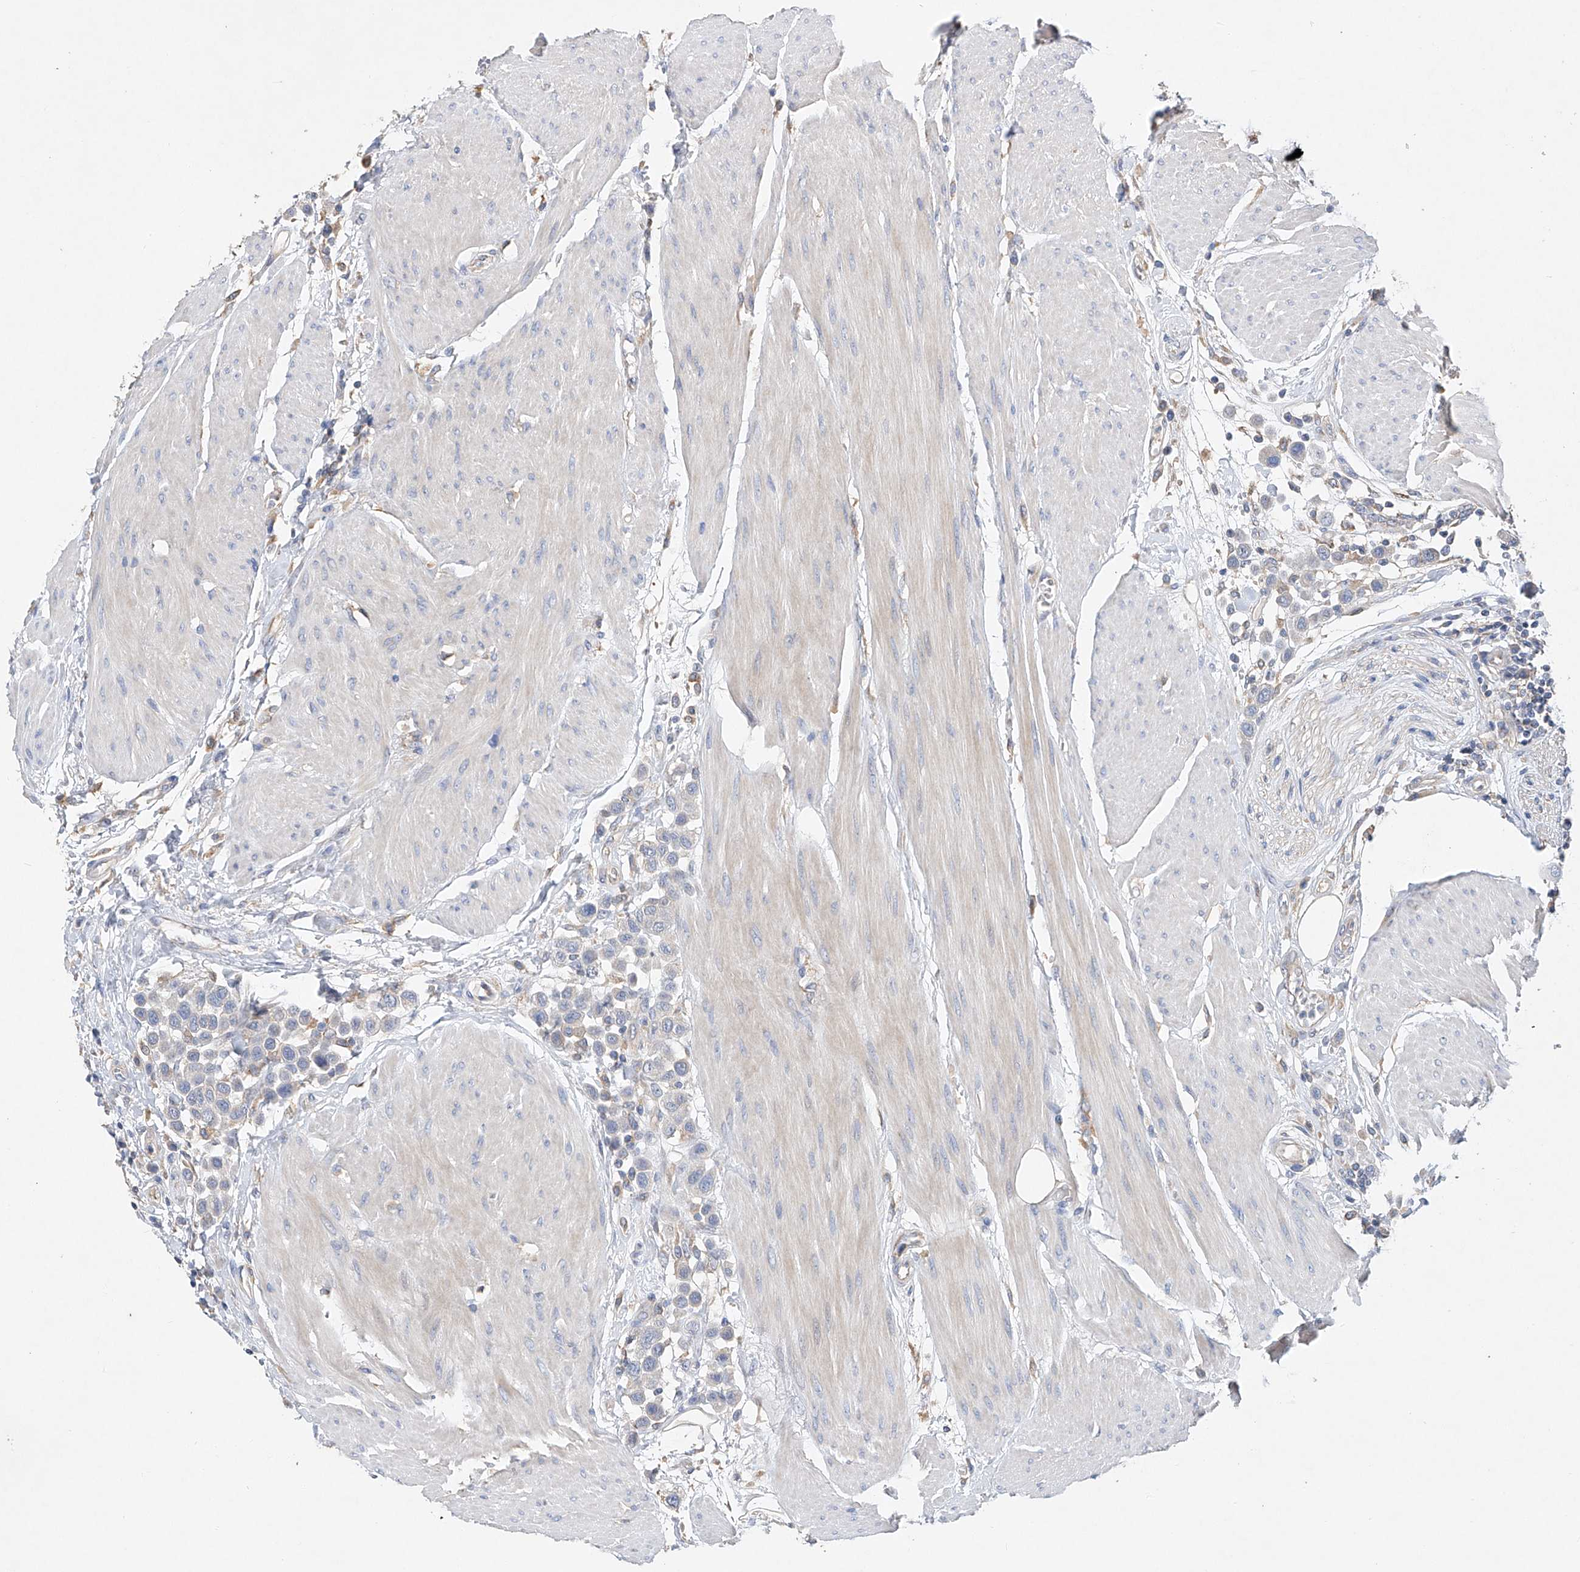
{"staining": {"intensity": "negative", "quantity": "none", "location": "none"}, "tissue": "urothelial cancer", "cell_type": "Tumor cells", "image_type": "cancer", "snomed": [{"axis": "morphology", "description": "Urothelial carcinoma, High grade"}, {"axis": "topography", "description": "Urinary bladder"}], "caption": "DAB (3,3'-diaminobenzidine) immunohistochemical staining of human urothelial cancer displays no significant staining in tumor cells. (Brightfield microscopy of DAB (3,3'-diaminobenzidine) IHC at high magnification).", "gene": "AMD1", "patient": {"sex": "male", "age": 50}}